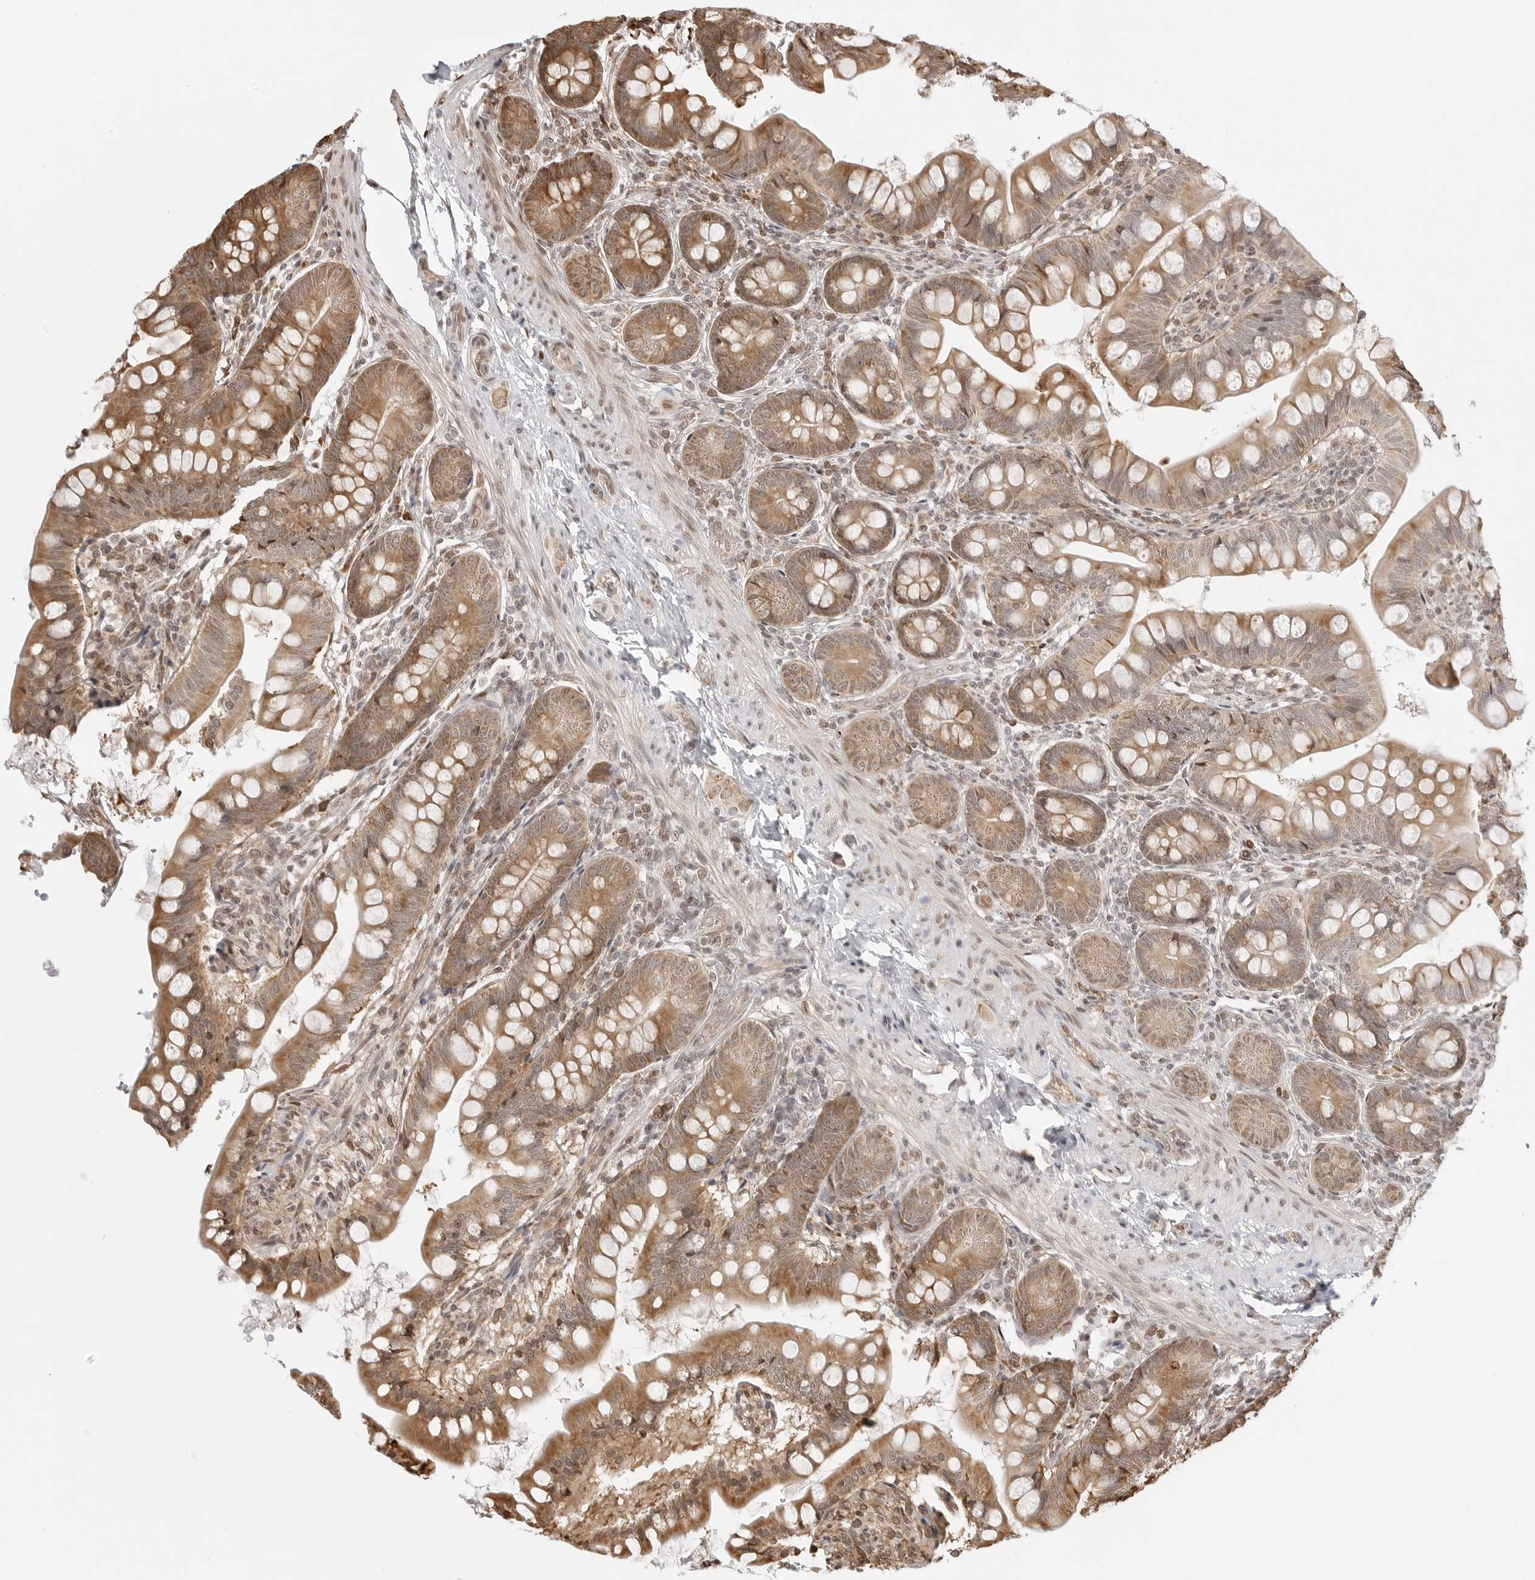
{"staining": {"intensity": "moderate", "quantity": ">75%", "location": "cytoplasmic/membranous,nuclear"}, "tissue": "small intestine", "cell_type": "Glandular cells", "image_type": "normal", "snomed": [{"axis": "morphology", "description": "Normal tissue, NOS"}, {"axis": "topography", "description": "Small intestine"}], "caption": "Immunohistochemistry (IHC) histopathology image of unremarkable small intestine: small intestine stained using IHC demonstrates medium levels of moderate protein expression localized specifically in the cytoplasmic/membranous,nuclear of glandular cells, appearing as a cytoplasmic/membranous,nuclear brown color.", "gene": "FKBP14", "patient": {"sex": "male", "age": 7}}